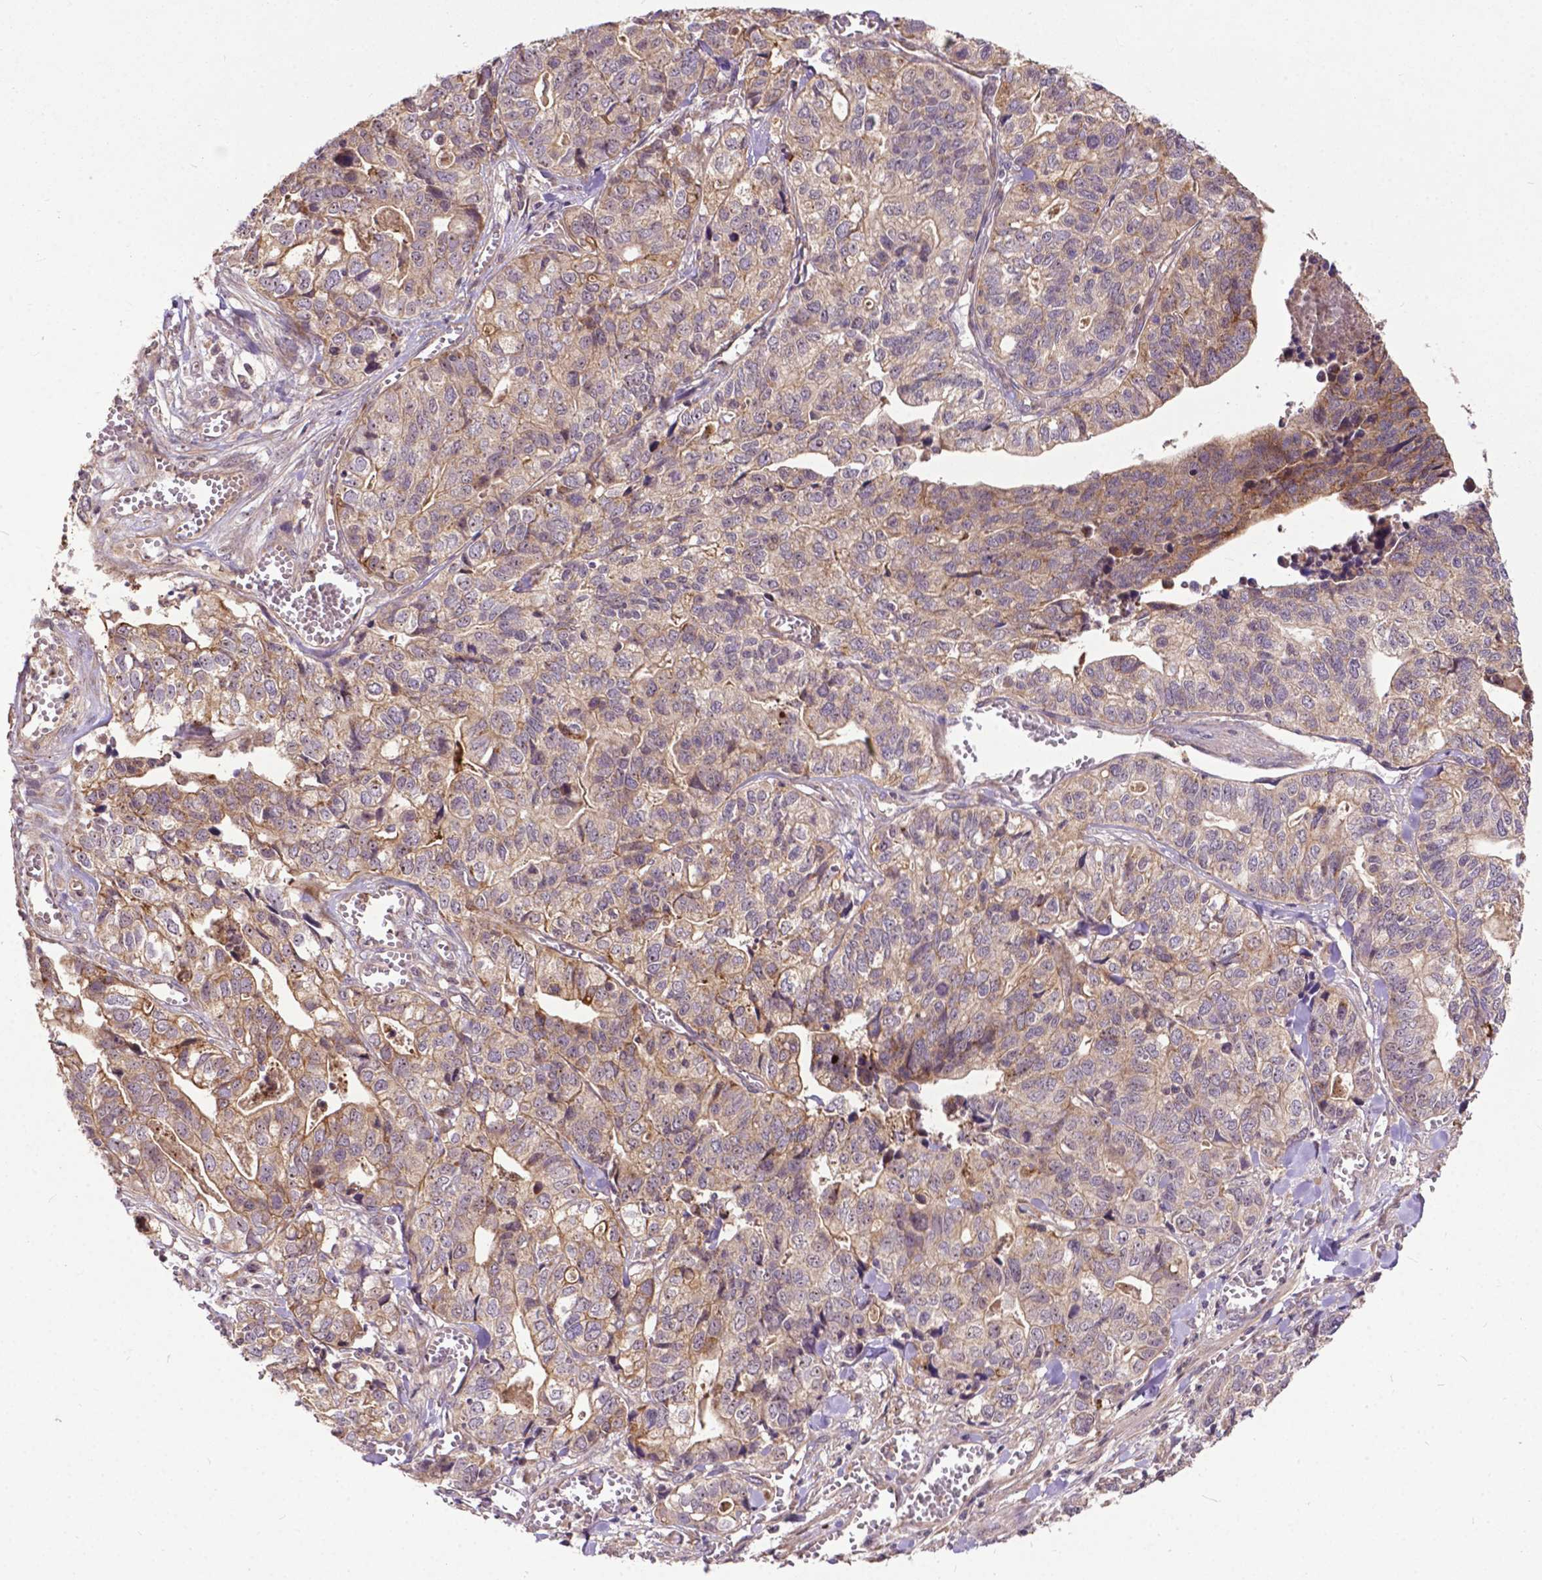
{"staining": {"intensity": "weak", "quantity": "<25%", "location": "cytoplasmic/membranous"}, "tissue": "stomach cancer", "cell_type": "Tumor cells", "image_type": "cancer", "snomed": [{"axis": "morphology", "description": "Adenocarcinoma, NOS"}, {"axis": "topography", "description": "Stomach, upper"}], "caption": "This is an IHC histopathology image of stomach adenocarcinoma. There is no staining in tumor cells.", "gene": "PARP3", "patient": {"sex": "female", "age": 67}}